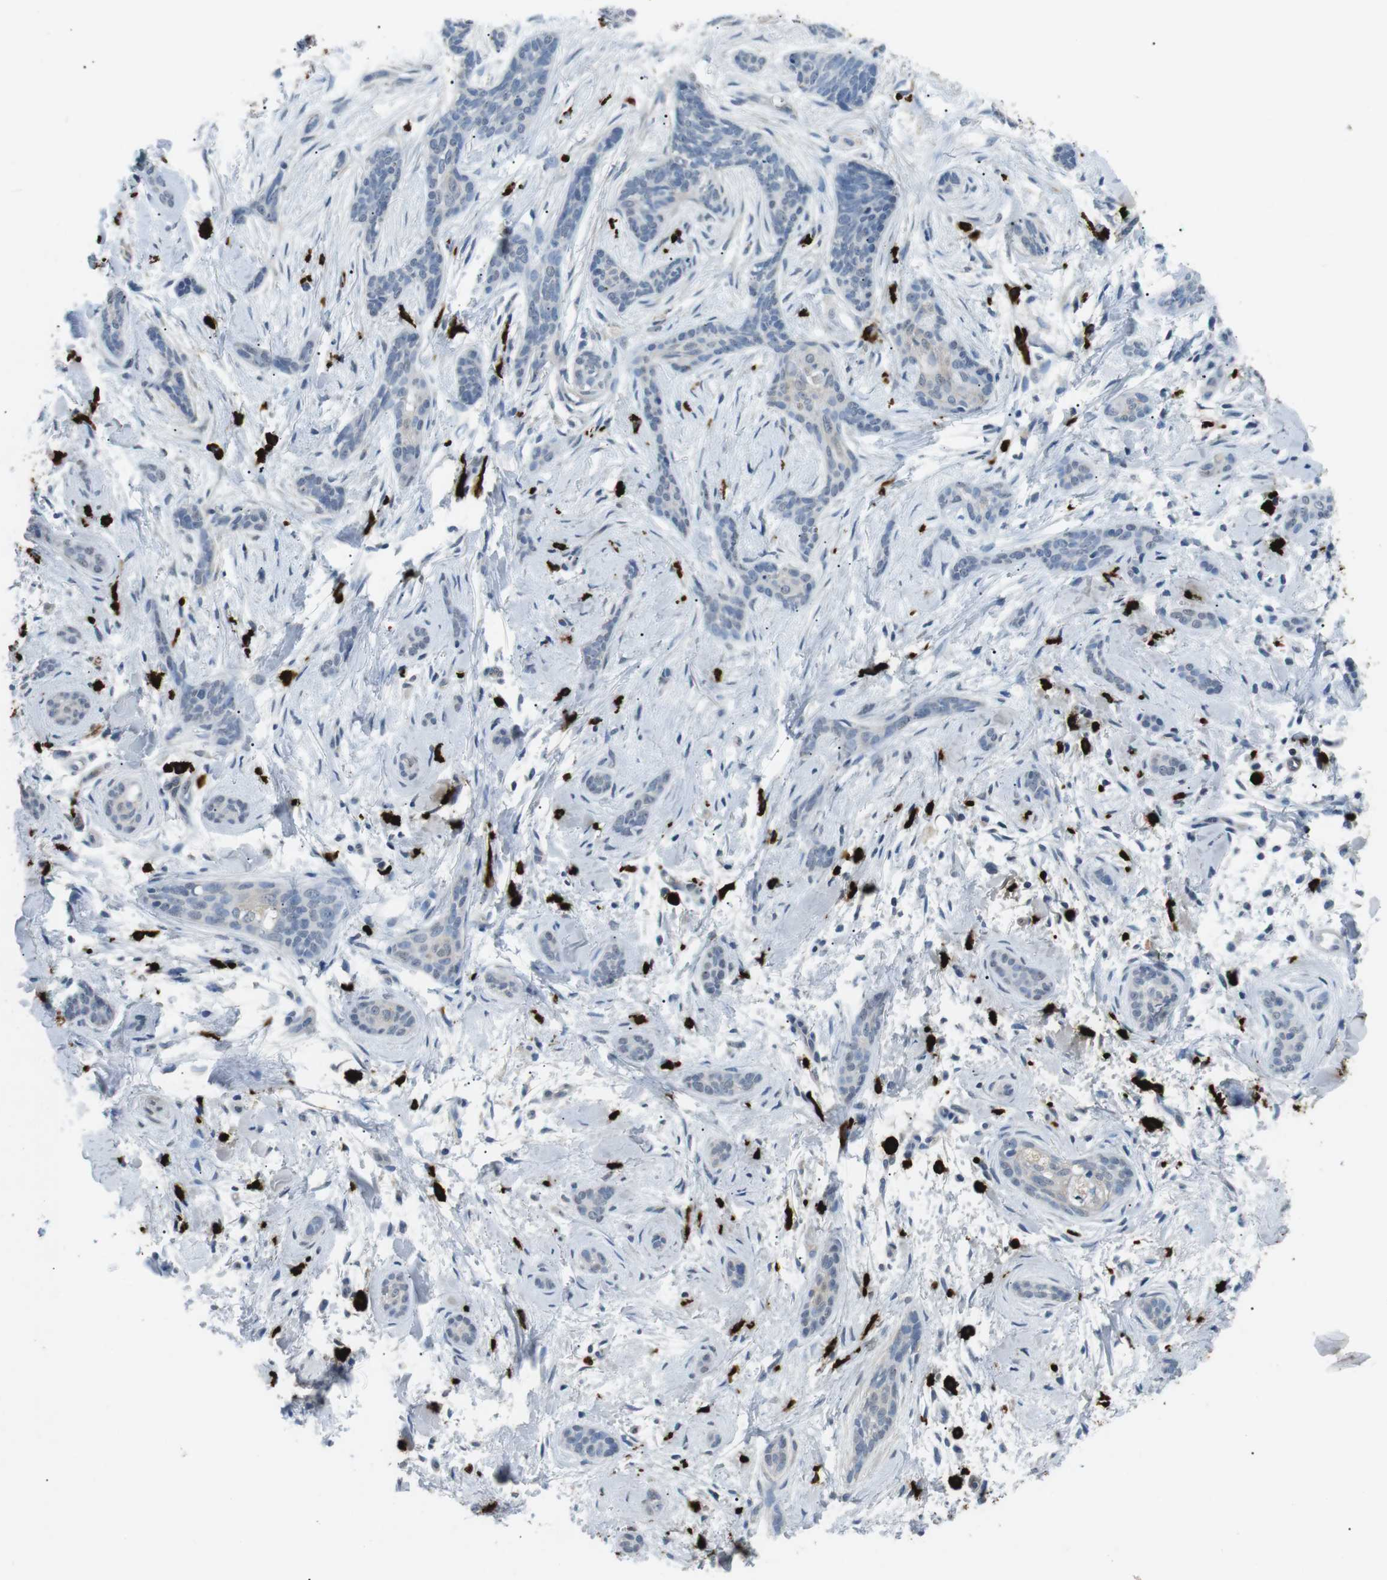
{"staining": {"intensity": "negative", "quantity": "none", "location": "none"}, "tissue": "skin cancer", "cell_type": "Tumor cells", "image_type": "cancer", "snomed": [{"axis": "morphology", "description": "Basal cell carcinoma"}, {"axis": "topography", "description": "Skin"}], "caption": "Protein analysis of skin cancer (basal cell carcinoma) displays no significant staining in tumor cells. The staining was performed using DAB to visualize the protein expression in brown, while the nuclei were stained in blue with hematoxylin (Magnification: 20x).", "gene": "GZMM", "patient": {"sex": "female", "age": 84}}